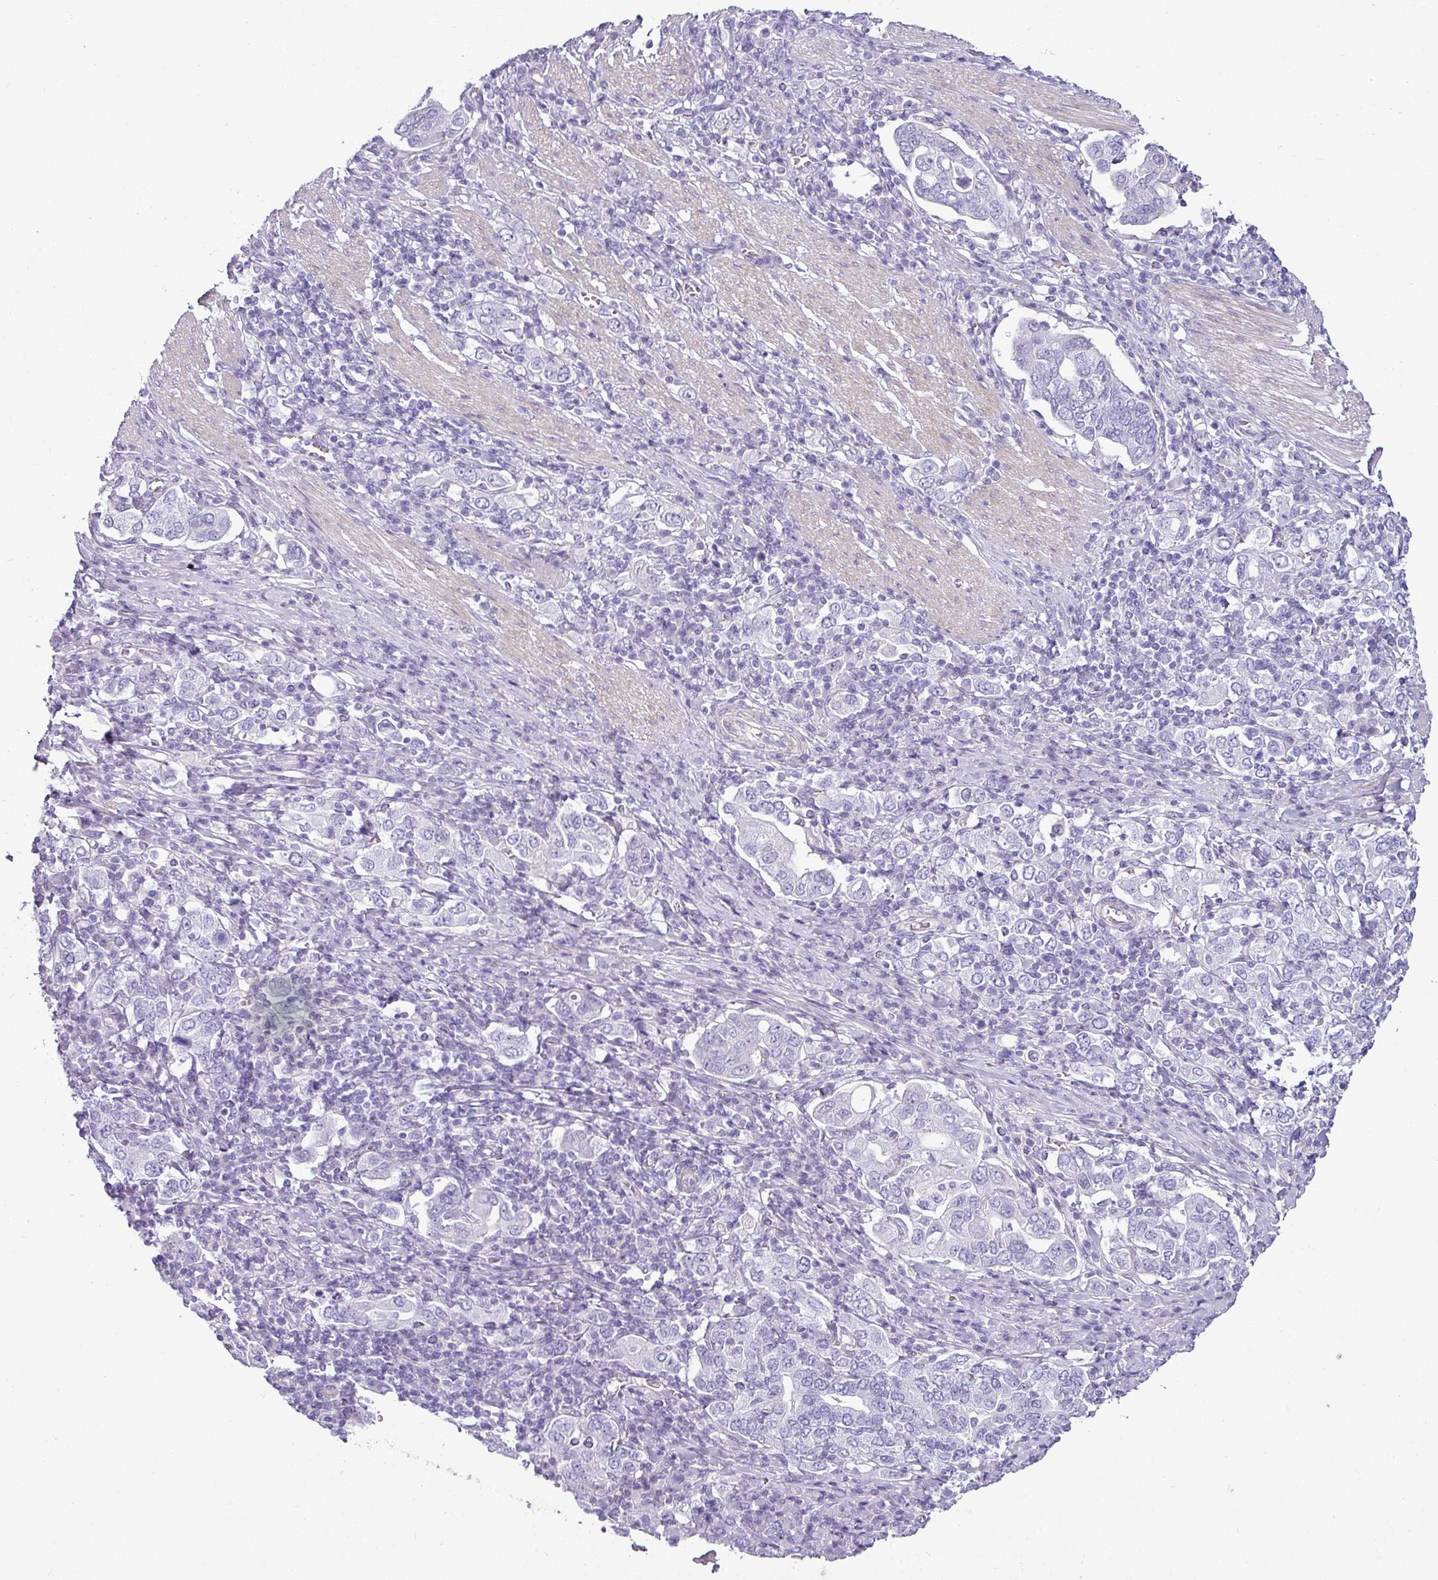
{"staining": {"intensity": "negative", "quantity": "none", "location": "none"}, "tissue": "stomach cancer", "cell_type": "Tumor cells", "image_type": "cancer", "snomed": [{"axis": "morphology", "description": "Adenocarcinoma, NOS"}, {"axis": "topography", "description": "Stomach, upper"}, {"axis": "topography", "description": "Stomach"}], "caption": "DAB immunohistochemical staining of stomach cancer displays no significant staining in tumor cells.", "gene": "VCX2", "patient": {"sex": "male", "age": 62}}